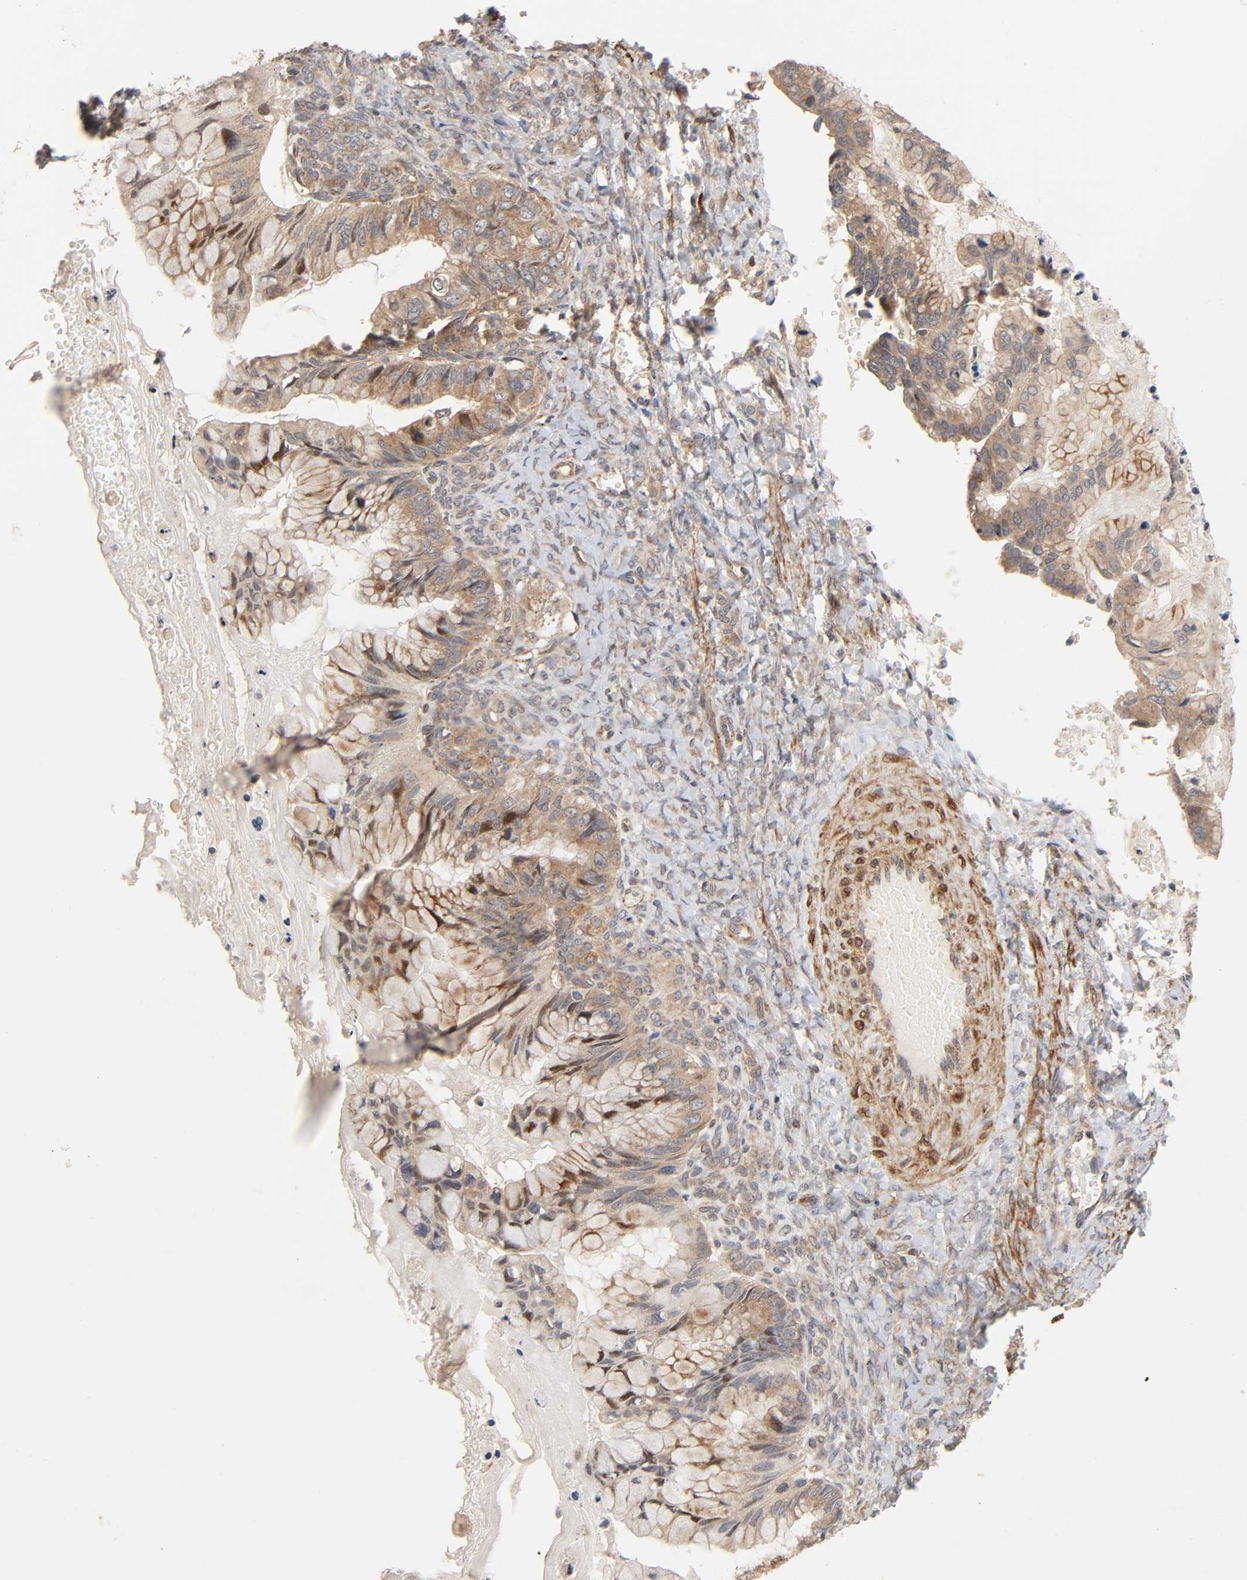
{"staining": {"intensity": "moderate", "quantity": ">75%", "location": "cytoplasmic/membranous"}, "tissue": "ovarian cancer", "cell_type": "Tumor cells", "image_type": "cancer", "snomed": [{"axis": "morphology", "description": "Cystadenocarcinoma, mucinous, NOS"}, {"axis": "topography", "description": "Ovary"}], "caption": "Ovarian cancer (mucinous cystadenocarcinoma) stained with a protein marker reveals moderate staining in tumor cells.", "gene": "NEMF", "patient": {"sex": "female", "age": 36}}